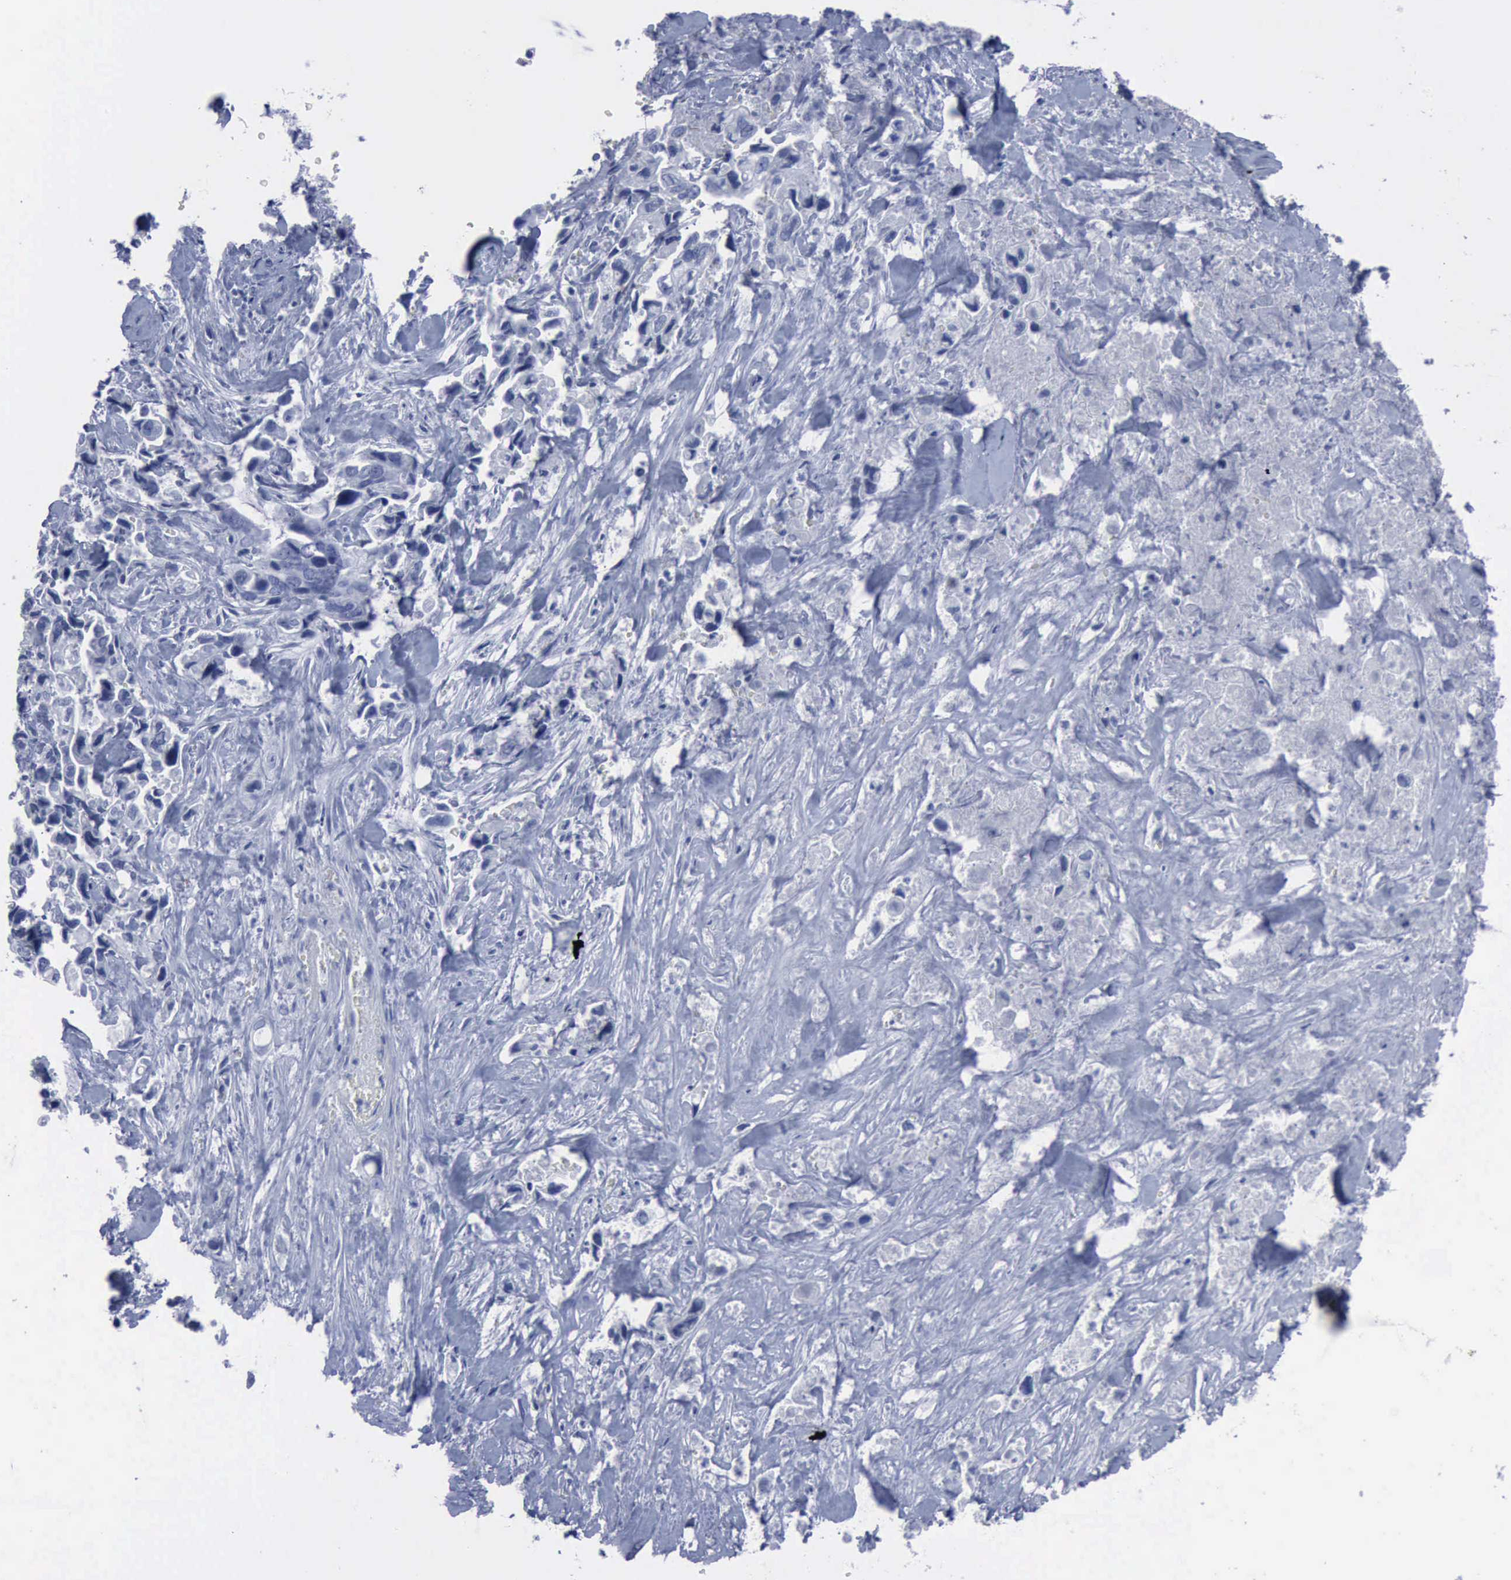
{"staining": {"intensity": "negative", "quantity": "none", "location": "none"}, "tissue": "pancreatic cancer", "cell_type": "Tumor cells", "image_type": "cancer", "snomed": [{"axis": "morphology", "description": "Adenocarcinoma, NOS"}, {"axis": "topography", "description": "Pancreas"}], "caption": "This image is of pancreatic cancer stained with immunohistochemistry to label a protein in brown with the nuclei are counter-stained blue. There is no positivity in tumor cells.", "gene": "NGFR", "patient": {"sex": "male", "age": 69}}